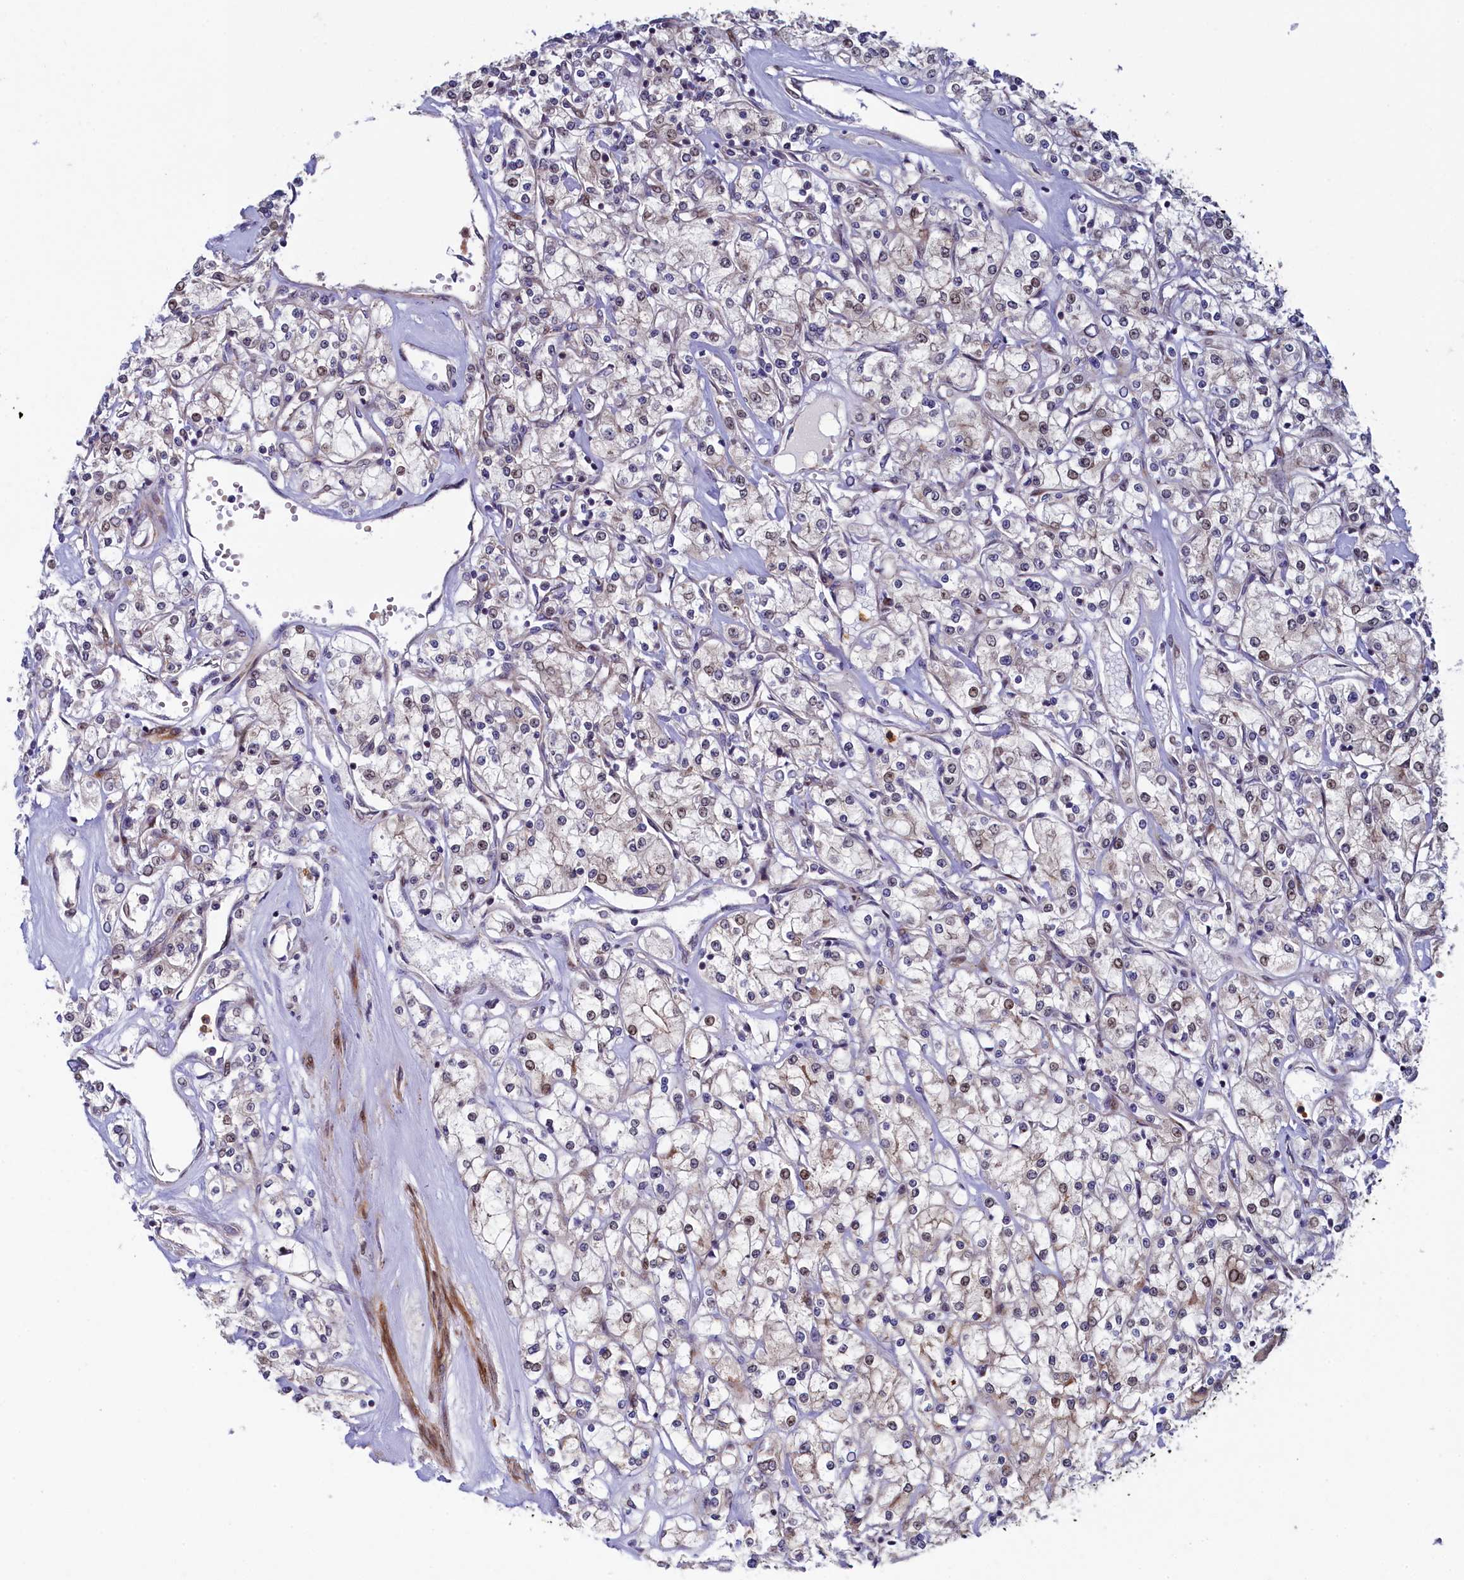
{"staining": {"intensity": "weak", "quantity": "<25%", "location": "nuclear"}, "tissue": "renal cancer", "cell_type": "Tumor cells", "image_type": "cancer", "snomed": [{"axis": "morphology", "description": "Adenocarcinoma, NOS"}, {"axis": "topography", "description": "Kidney"}], "caption": "DAB immunohistochemical staining of renal cancer shows no significant expression in tumor cells. (DAB (3,3'-diaminobenzidine) immunohistochemistry visualized using brightfield microscopy, high magnification).", "gene": "PIK3C3", "patient": {"sex": "female", "age": 59}}